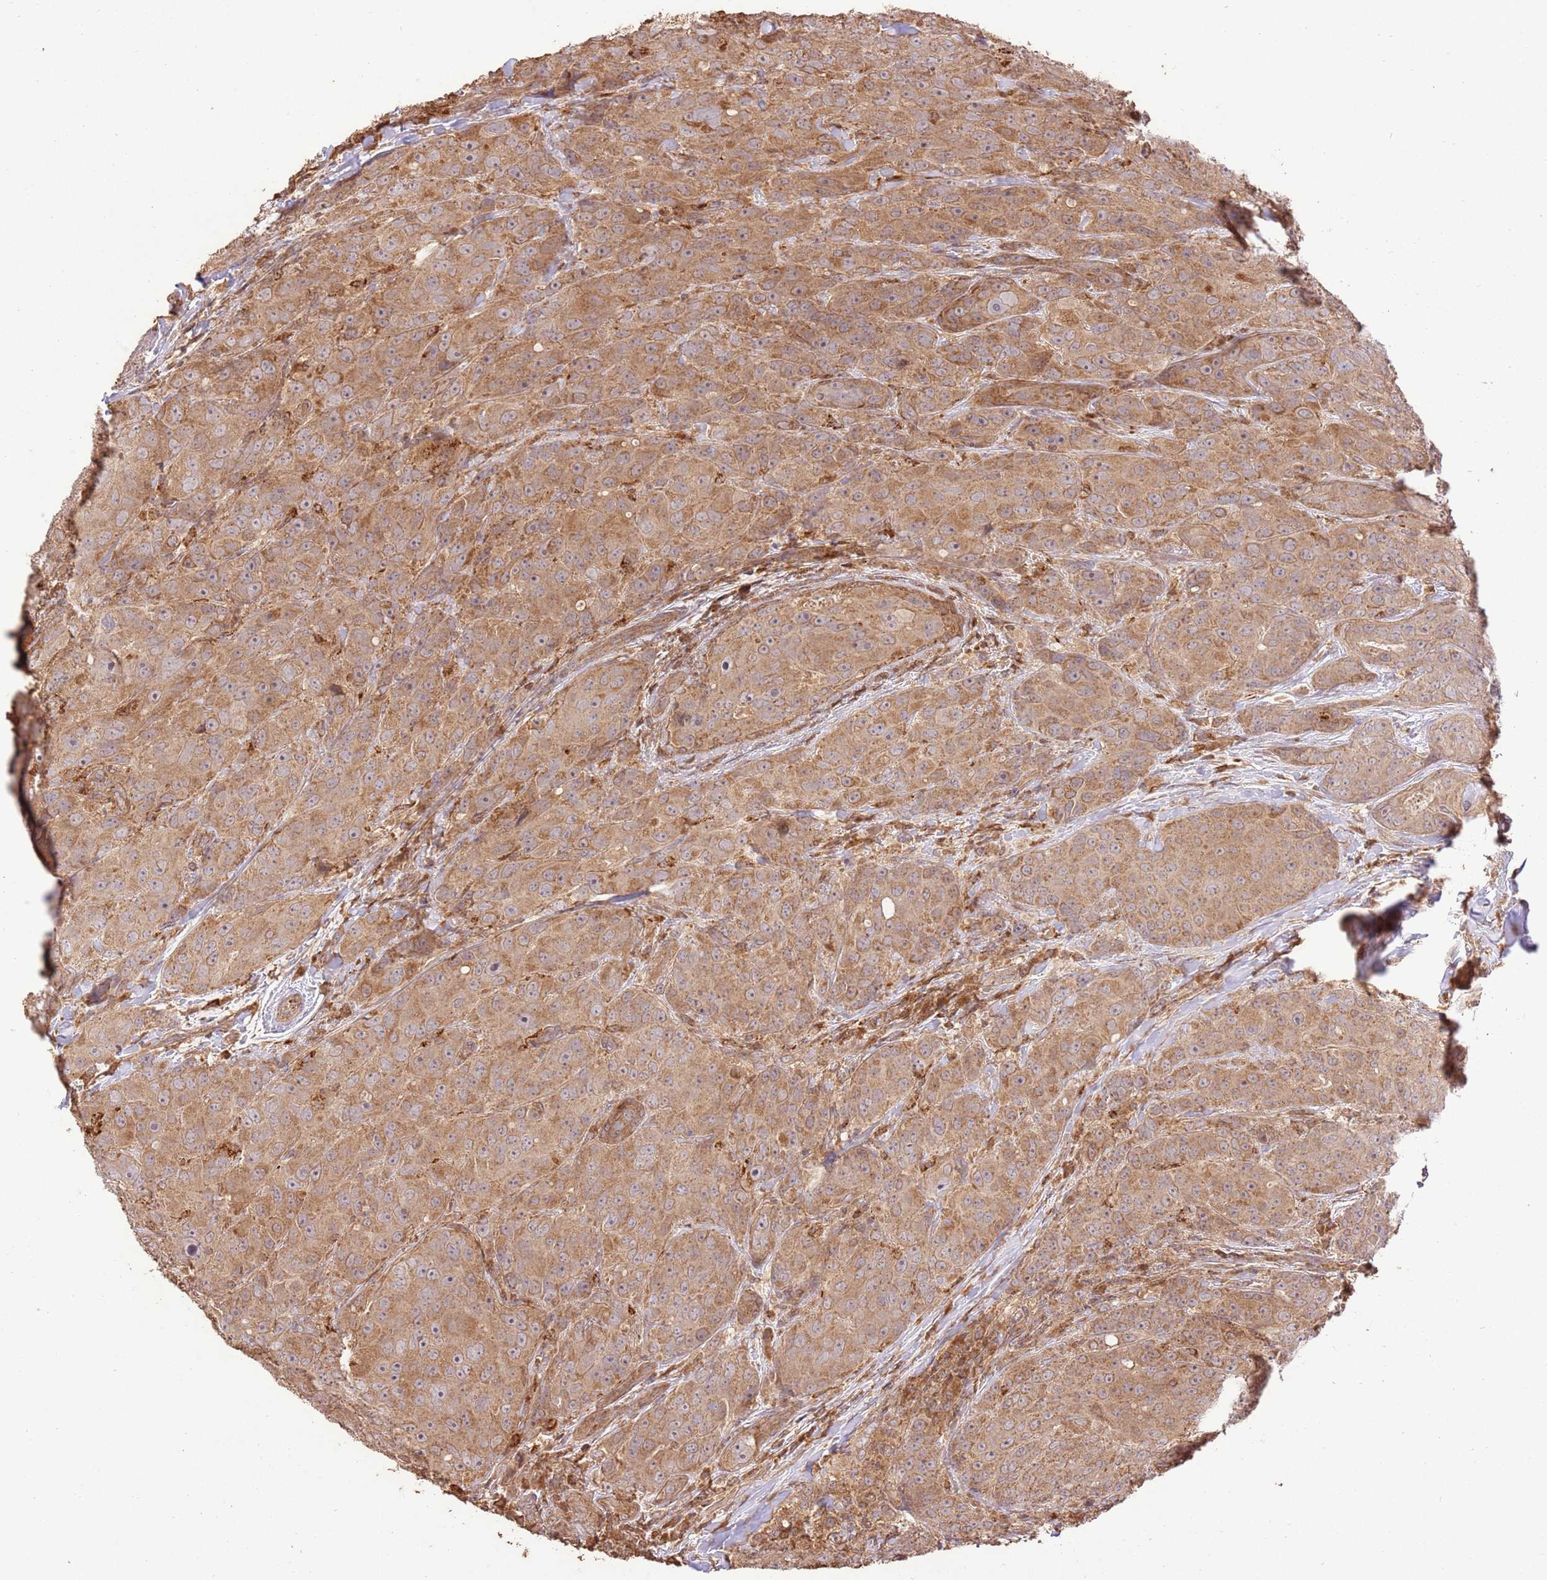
{"staining": {"intensity": "moderate", "quantity": ">75%", "location": "cytoplasmic/membranous"}, "tissue": "breast cancer", "cell_type": "Tumor cells", "image_type": "cancer", "snomed": [{"axis": "morphology", "description": "Duct carcinoma"}, {"axis": "topography", "description": "Breast"}], "caption": "An immunohistochemistry photomicrograph of neoplastic tissue is shown. Protein staining in brown shows moderate cytoplasmic/membranous positivity in breast cancer (invasive ductal carcinoma) within tumor cells.", "gene": "LRRC28", "patient": {"sex": "female", "age": 43}}